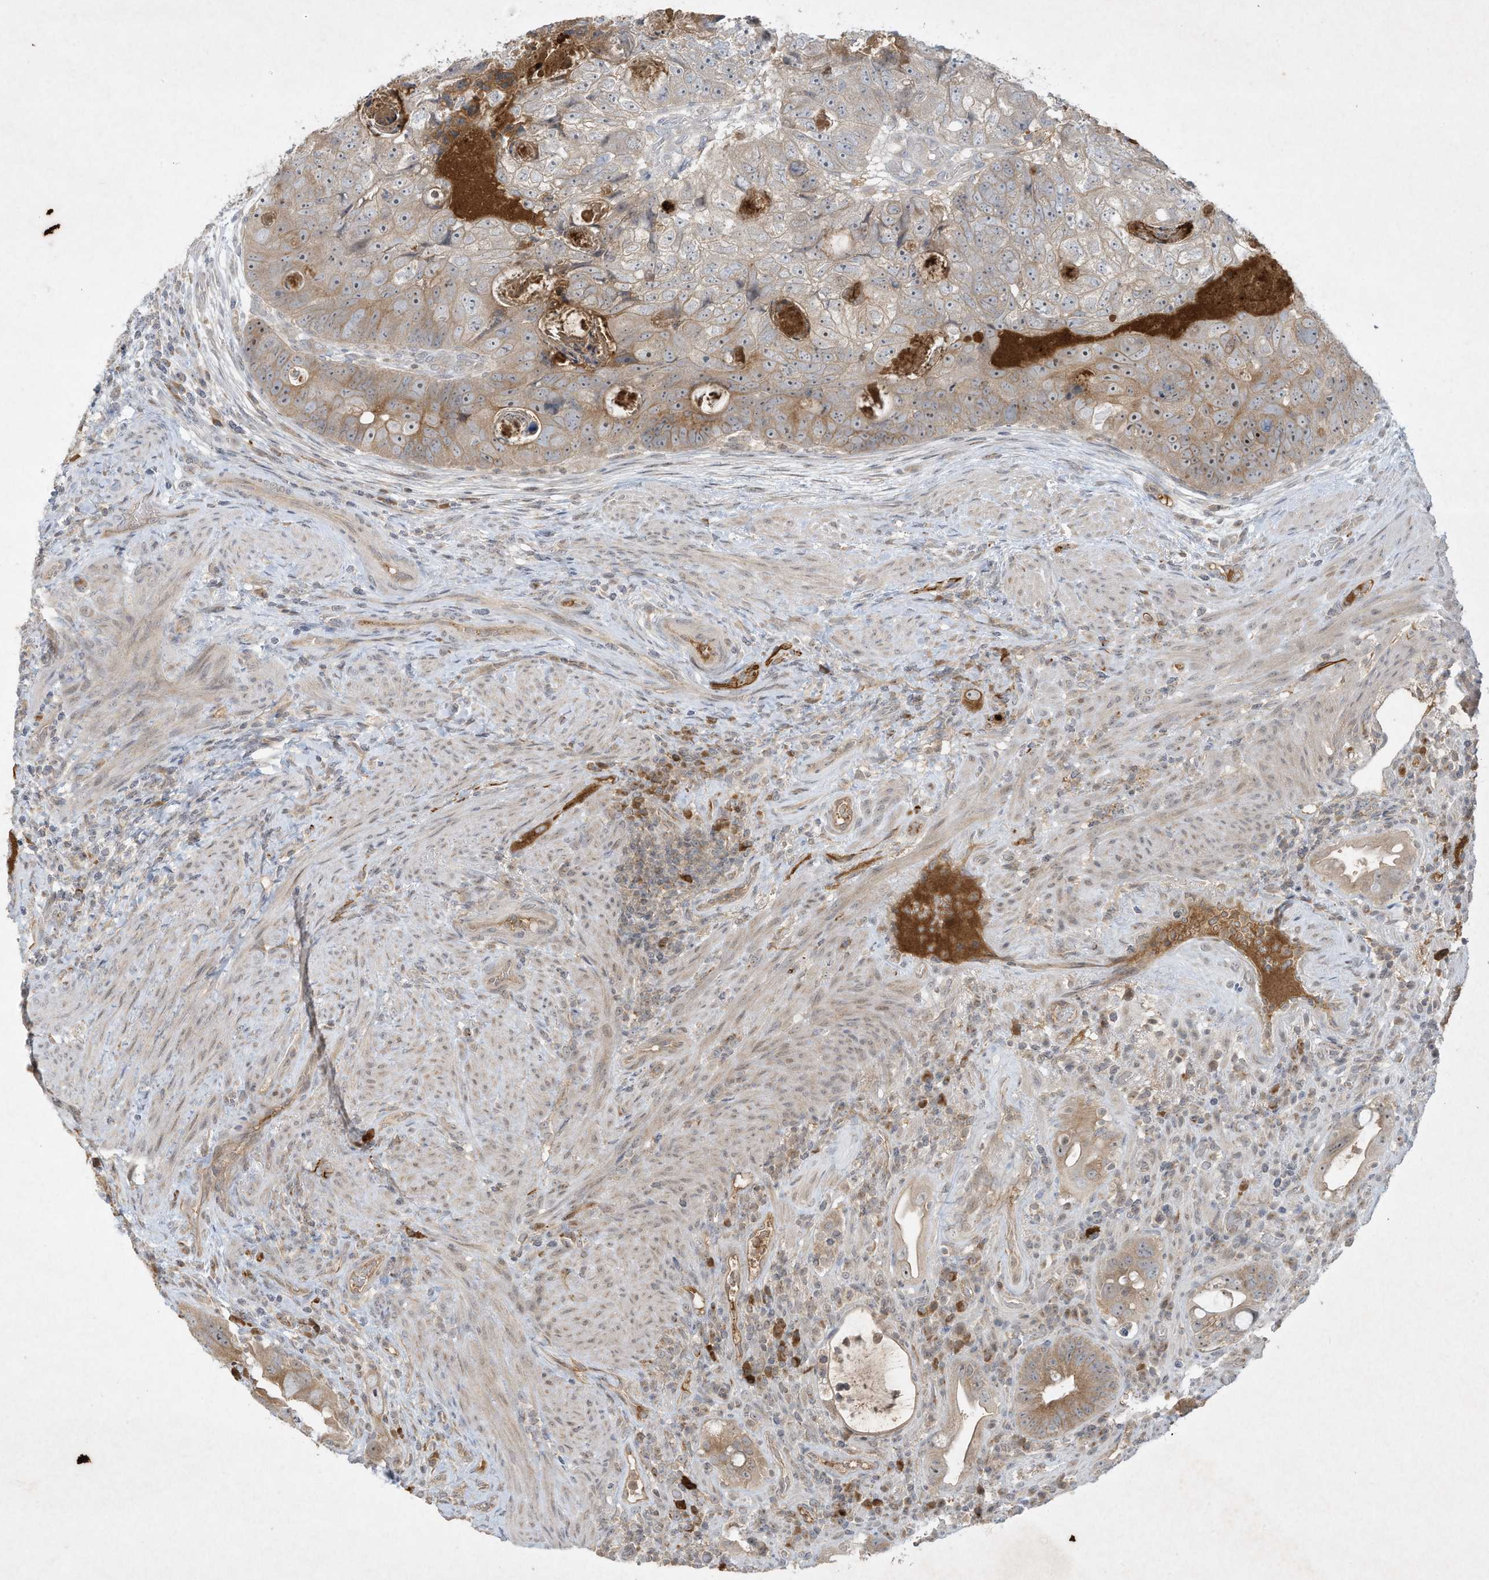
{"staining": {"intensity": "weak", "quantity": ">75%", "location": "cytoplasmic/membranous"}, "tissue": "colorectal cancer", "cell_type": "Tumor cells", "image_type": "cancer", "snomed": [{"axis": "morphology", "description": "Adenocarcinoma, NOS"}, {"axis": "topography", "description": "Rectum"}], "caption": "Human adenocarcinoma (colorectal) stained for a protein (brown) displays weak cytoplasmic/membranous positive staining in approximately >75% of tumor cells.", "gene": "FETUB", "patient": {"sex": "male", "age": 59}}